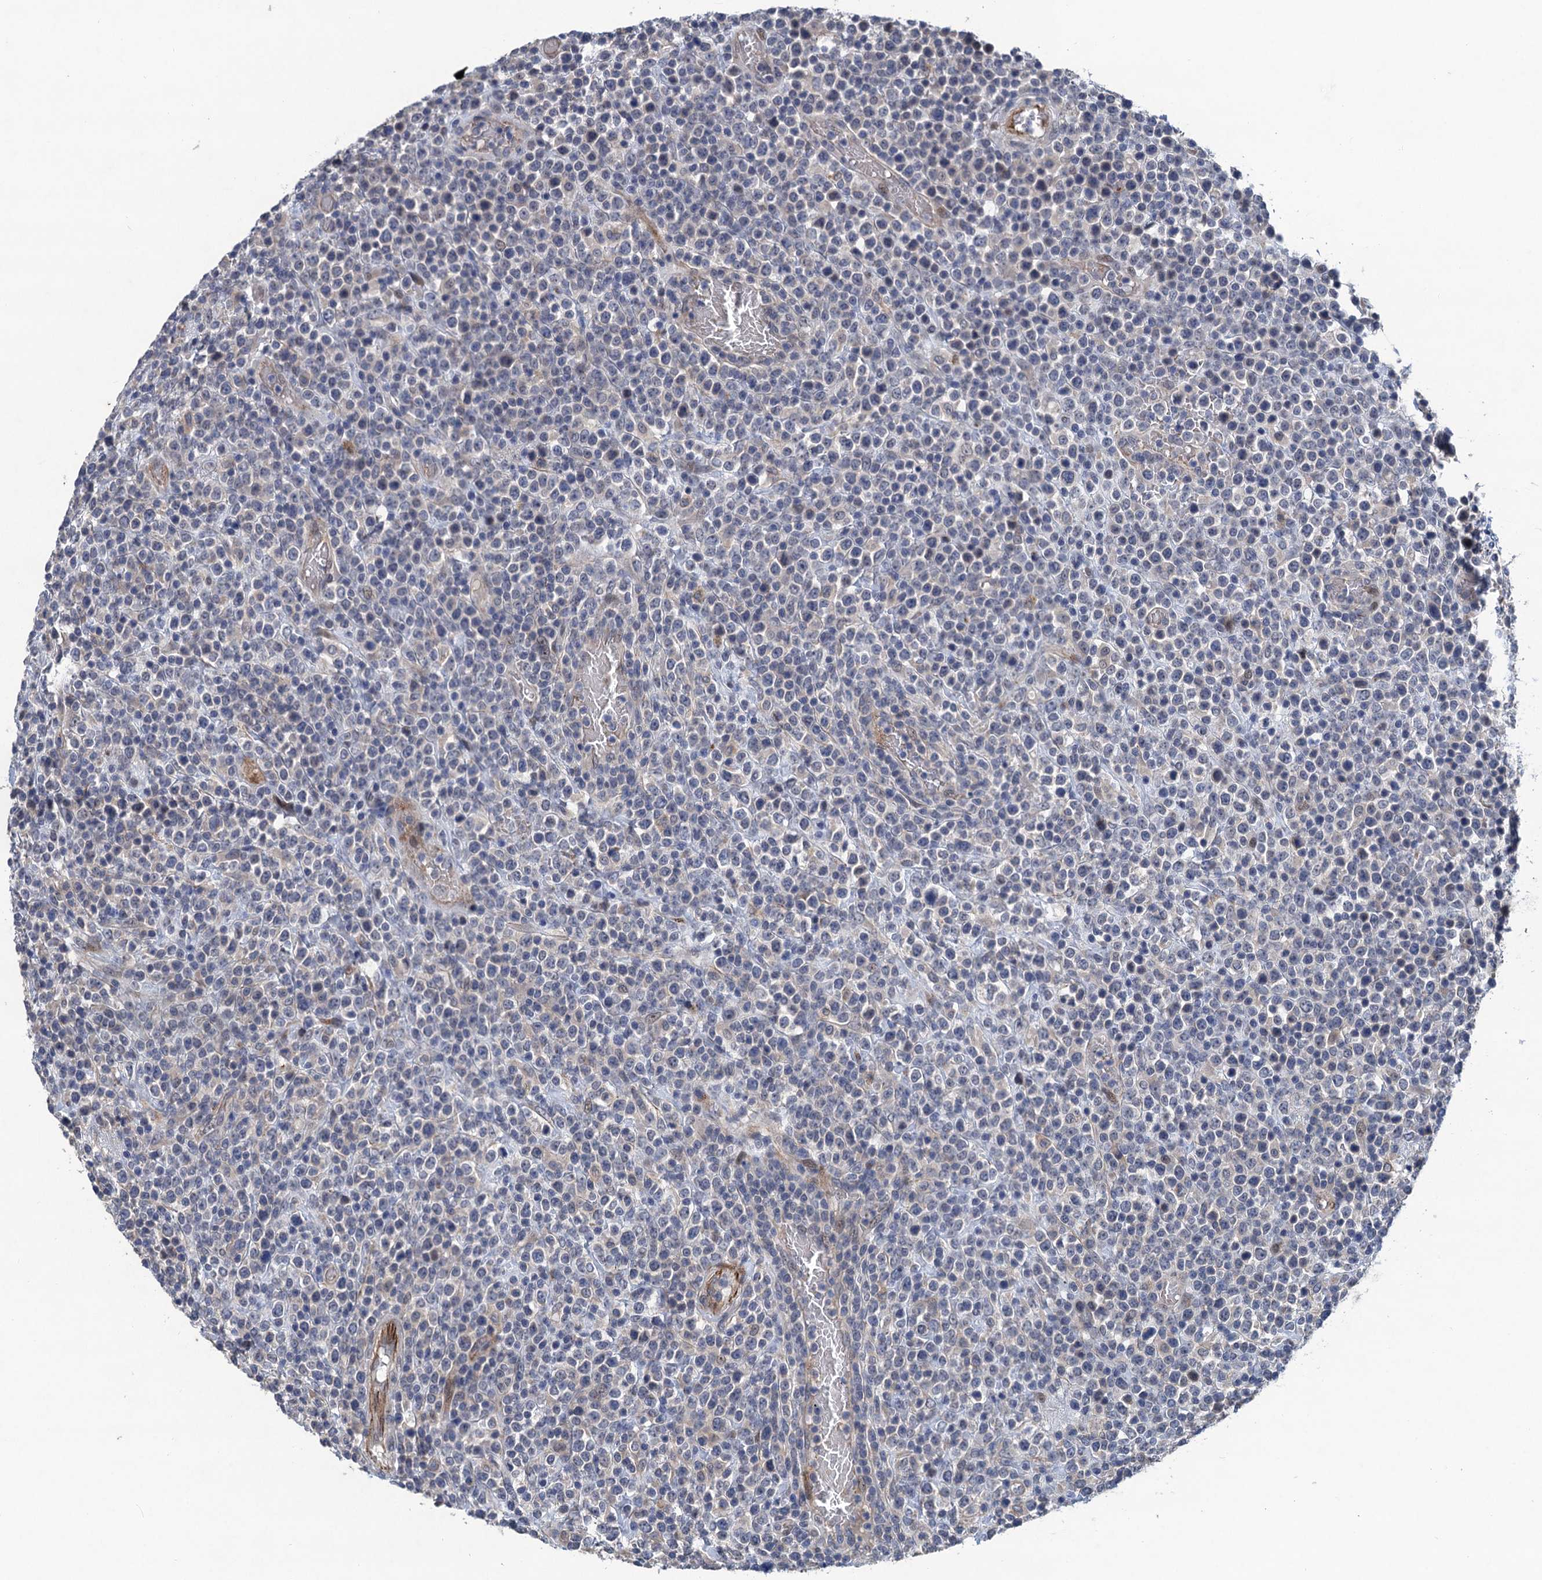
{"staining": {"intensity": "weak", "quantity": "<25%", "location": "cytoplasmic/membranous"}, "tissue": "lymphoma", "cell_type": "Tumor cells", "image_type": "cancer", "snomed": [{"axis": "morphology", "description": "Malignant lymphoma, non-Hodgkin's type, High grade"}, {"axis": "topography", "description": "Colon"}], "caption": "Lymphoma was stained to show a protein in brown. There is no significant expression in tumor cells.", "gene": "TRAF7", "patient": {"sex": "female", "age": 53}}